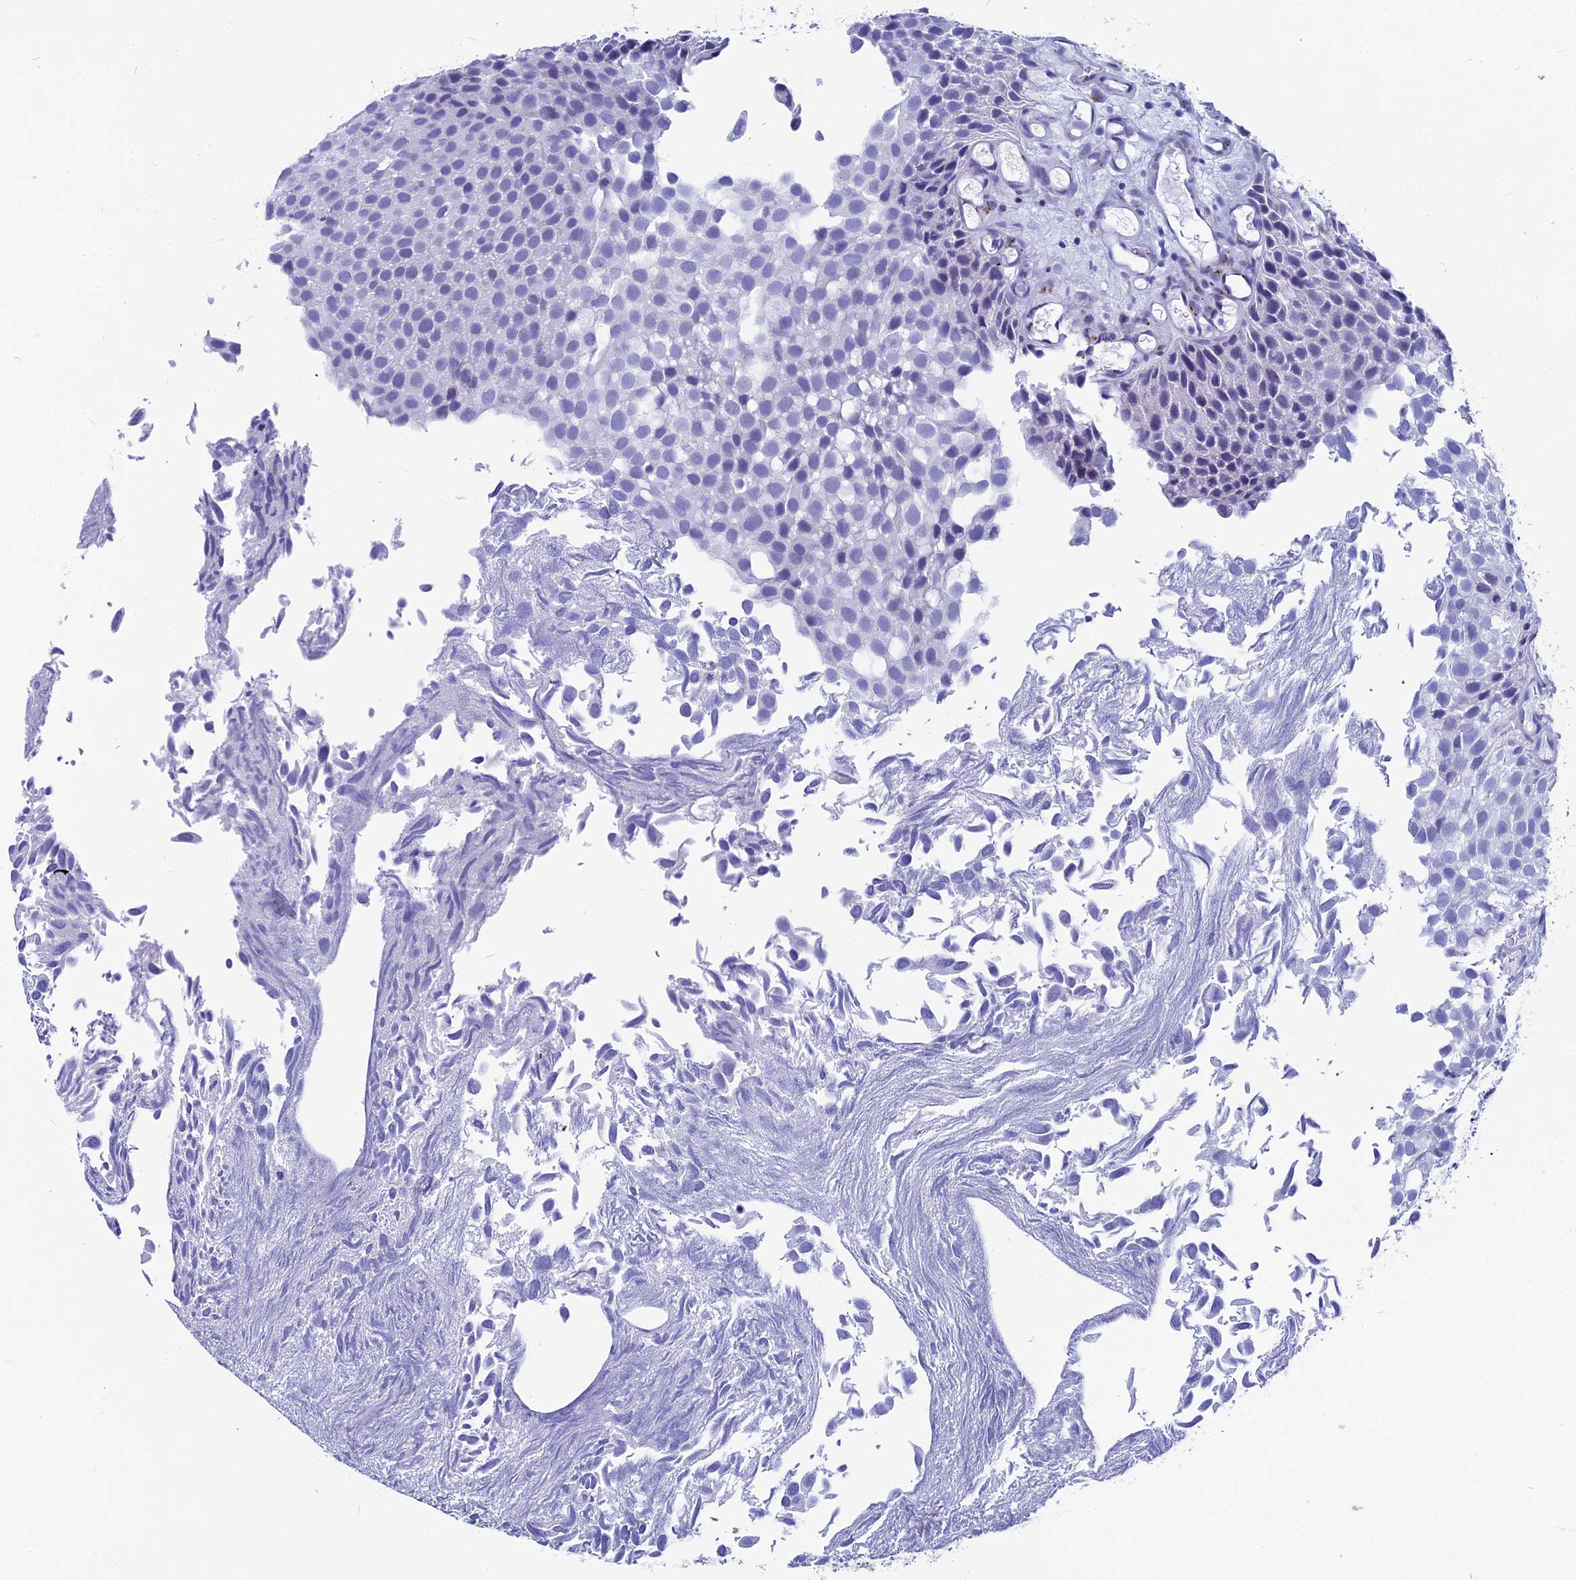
{"staining": {"intensity": "negative", "quantity": "none", "location": "none"}, "tissue": "urothelial cancer", "cell_type": "Tumor cells", "image_type": "cancer", "snomed": [{"axis": "morphology", "description": "Urothelial carcinoma, Low grade"}, {"axis": "topography", "description": "Urinary bladder"}], "caption": "Tumor cells are negative for brown protein staining in urothelial cancer.", "gene": "AP3B2", "patient": {"sex": "male", "age": 89}}